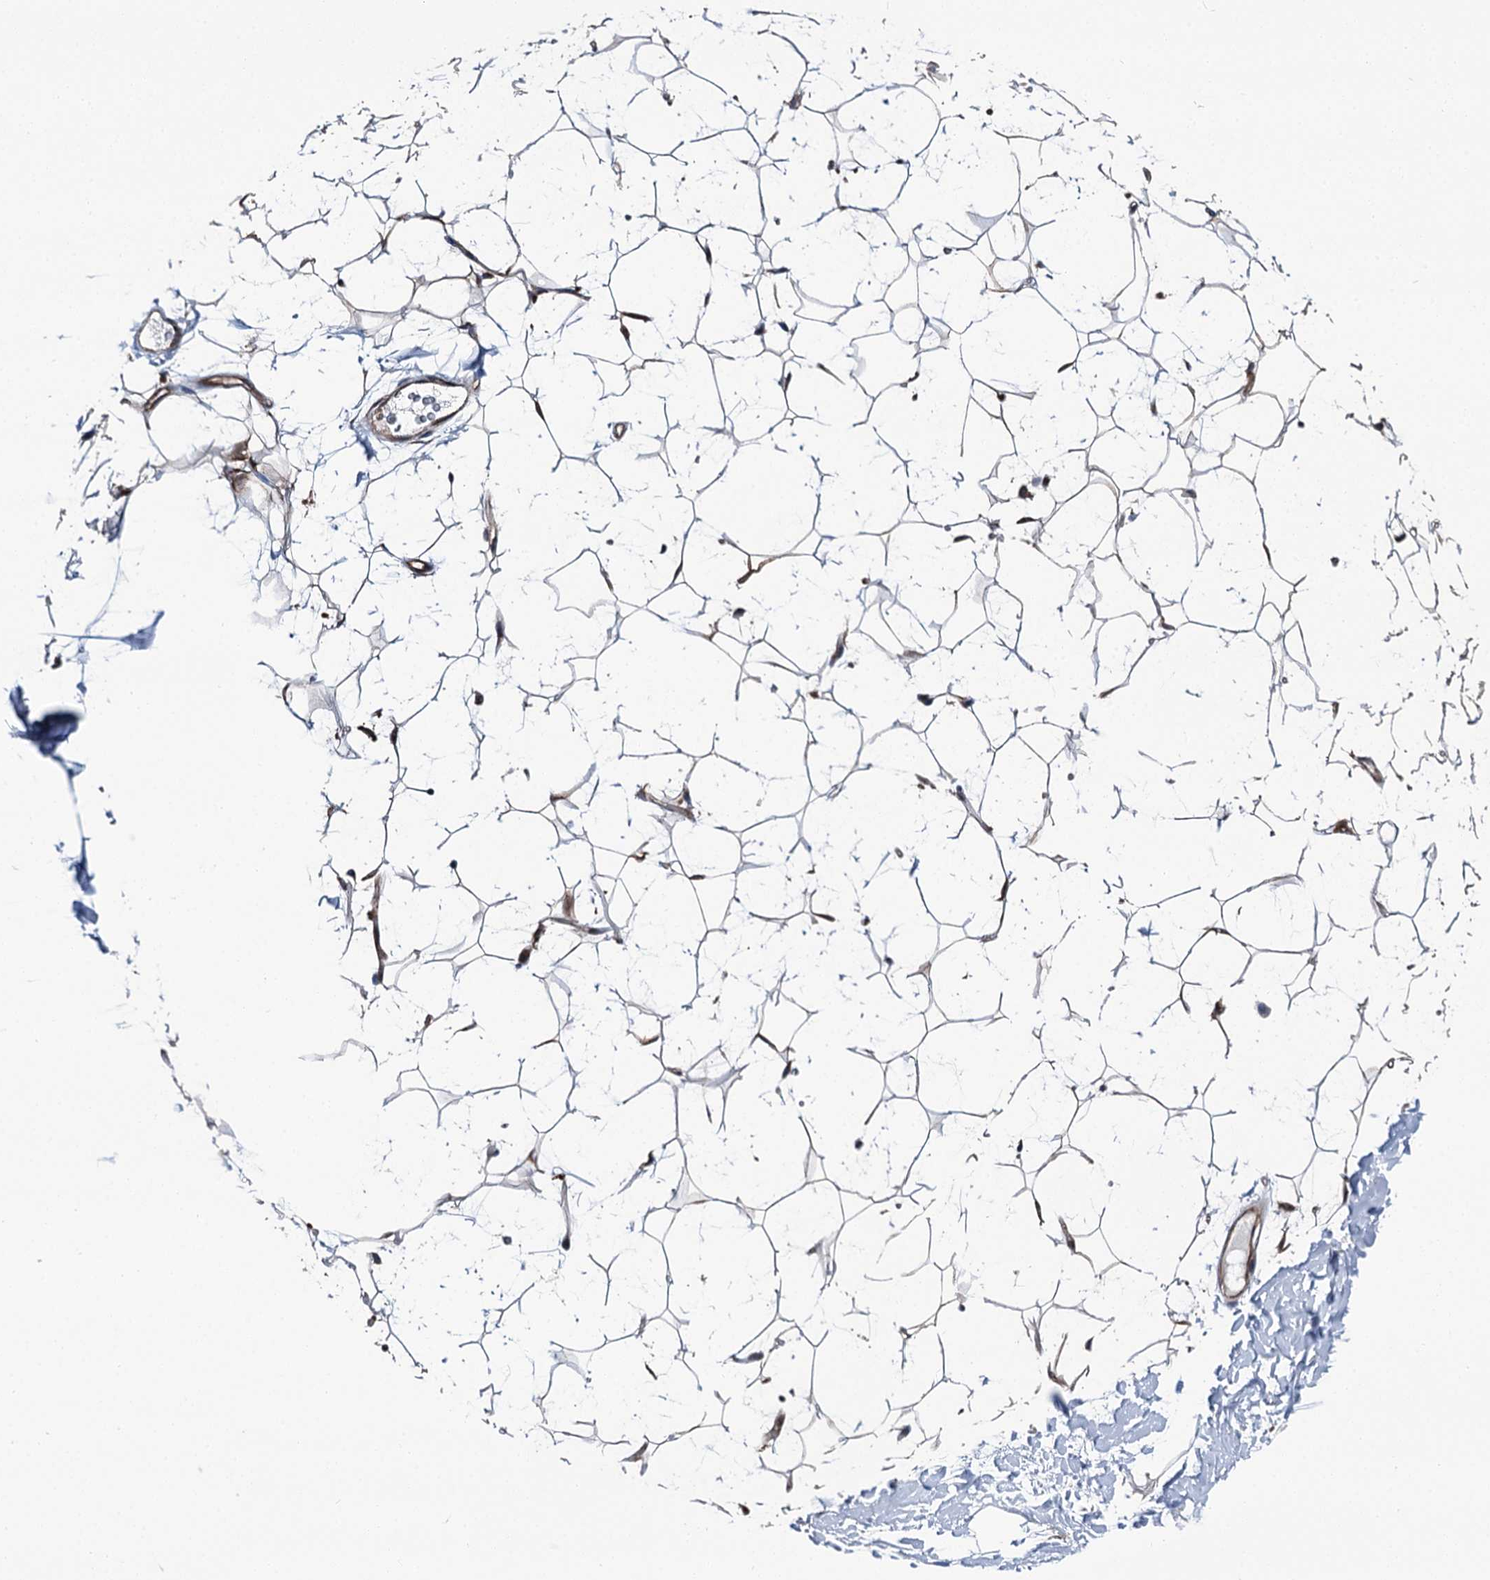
{"staining": {"intensity": "moderate", "quantity": "25%-75%", "location": "cytoplasmic/membranous"}, "tissue": "adipose tissue", "cell_type": "Adipocytes", "image_type": "normal", "snomed": [{"axis": "morphology", "description": "Normal tissue, NOS"}, {"axis": "topography", "description": "Breast"}], "caption": "Brown immunohistochemical staining in normal adipose tissue shows moderate cytoplasmic/membranous positivity in about 25%-75% of adipocytes. (DAB (3,3'-diaminobenzidine) = brown stain, brightfield microscopy at high magnification).", "gene": "POLR1D", "patient": {"sex": "female", "age": 26}}